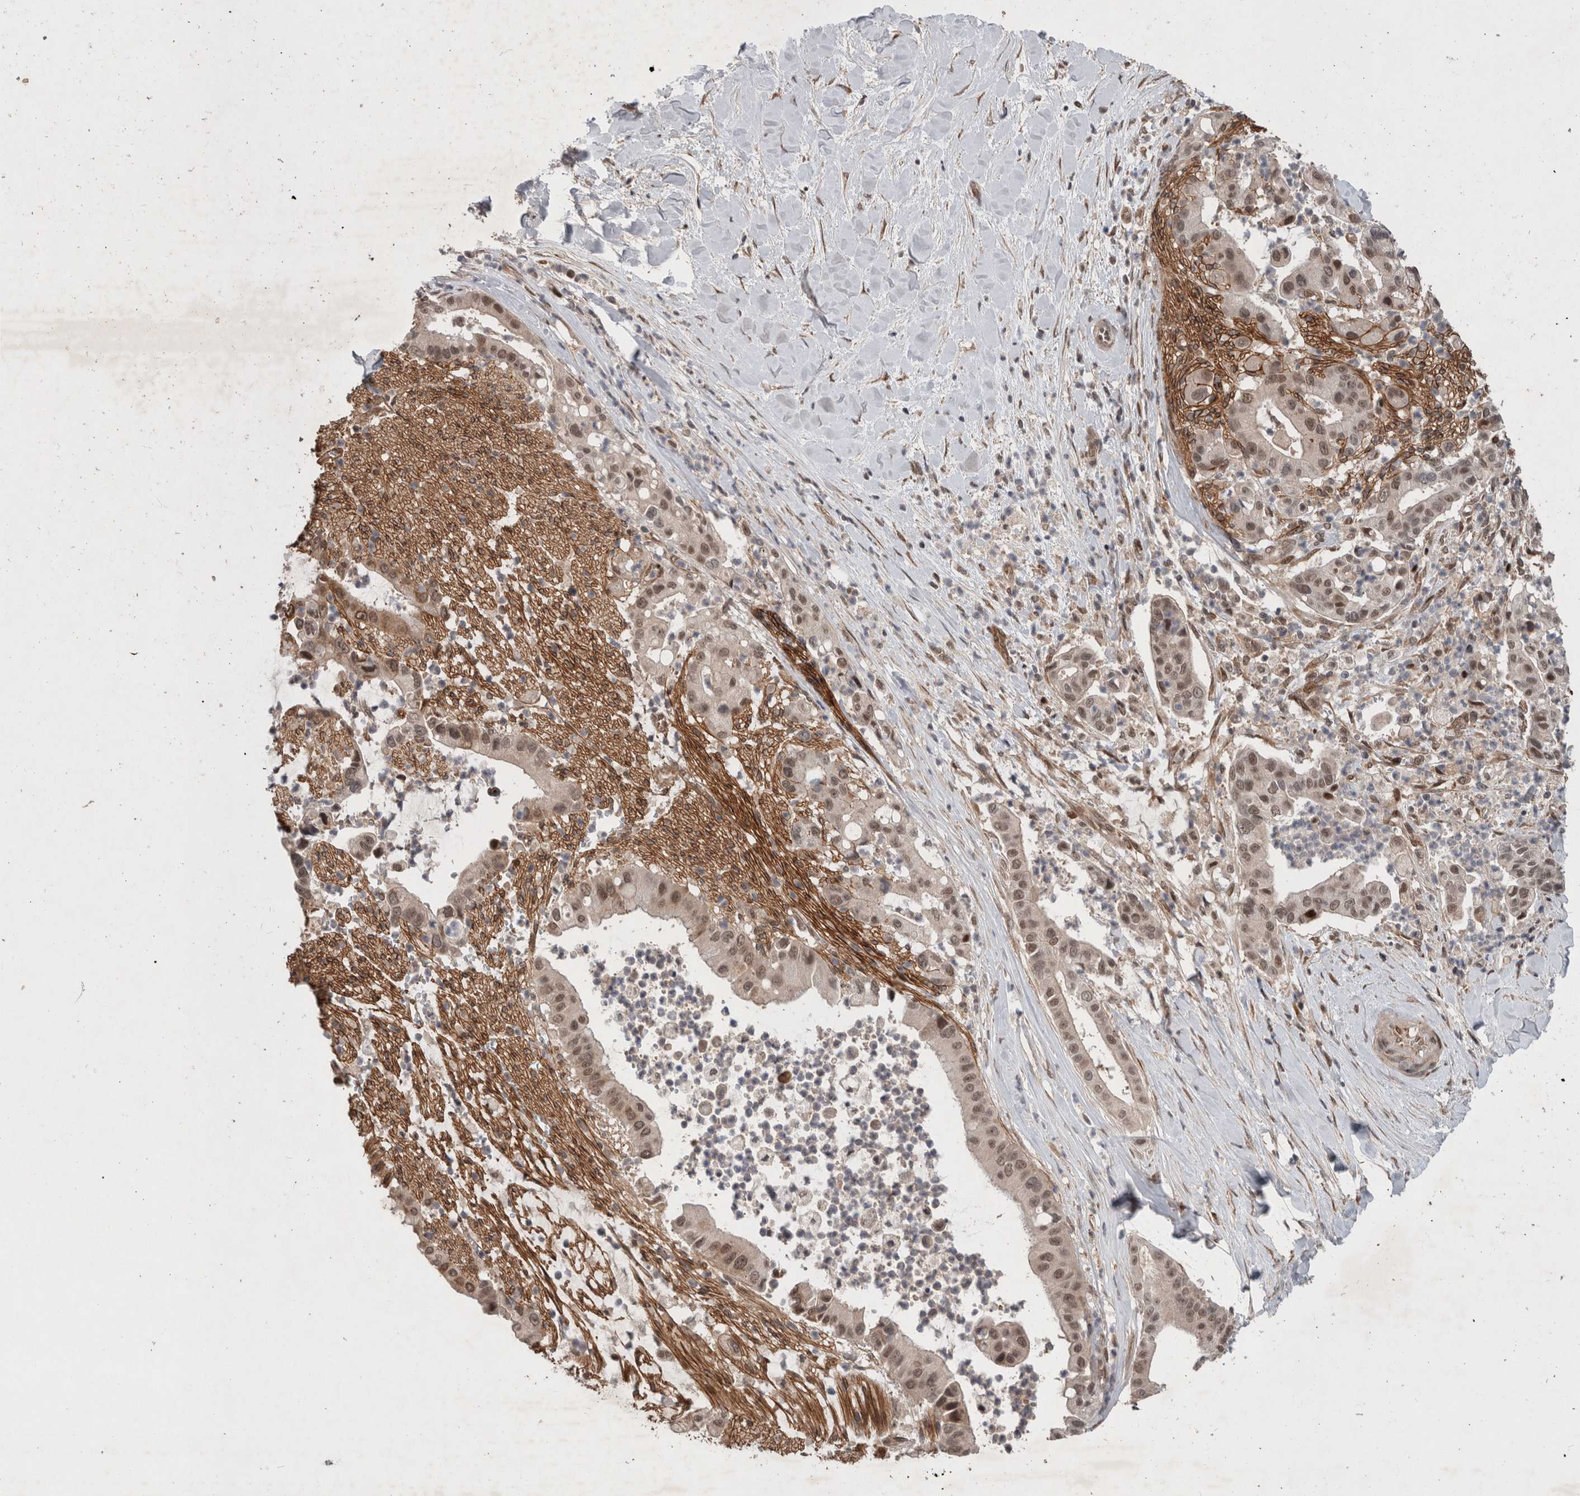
{"staining": {"intensity": "weak", "quantity": ">75%", "location": "nuclear"}, "tissue": "liver cancer", "cell_type": "Tumor cells", "image_type": "cancer", "snomed": [{"axis": "morphology", "description": "Cholangiocarcinoma"}, {"axis": "topography", "description": "Liver"}], "caption": "IHC photomicrograph of neoplastic tissue: human liver cholangiocarcinoma stained using immunohistochemistry (IHC) shows low levels of weak protein expression localized specifically in the nuclear of tumor cells, appearing as a nuclear brown color.", "gene": "GIMAP6", "patient": {"sex": "female", "age": 54}}